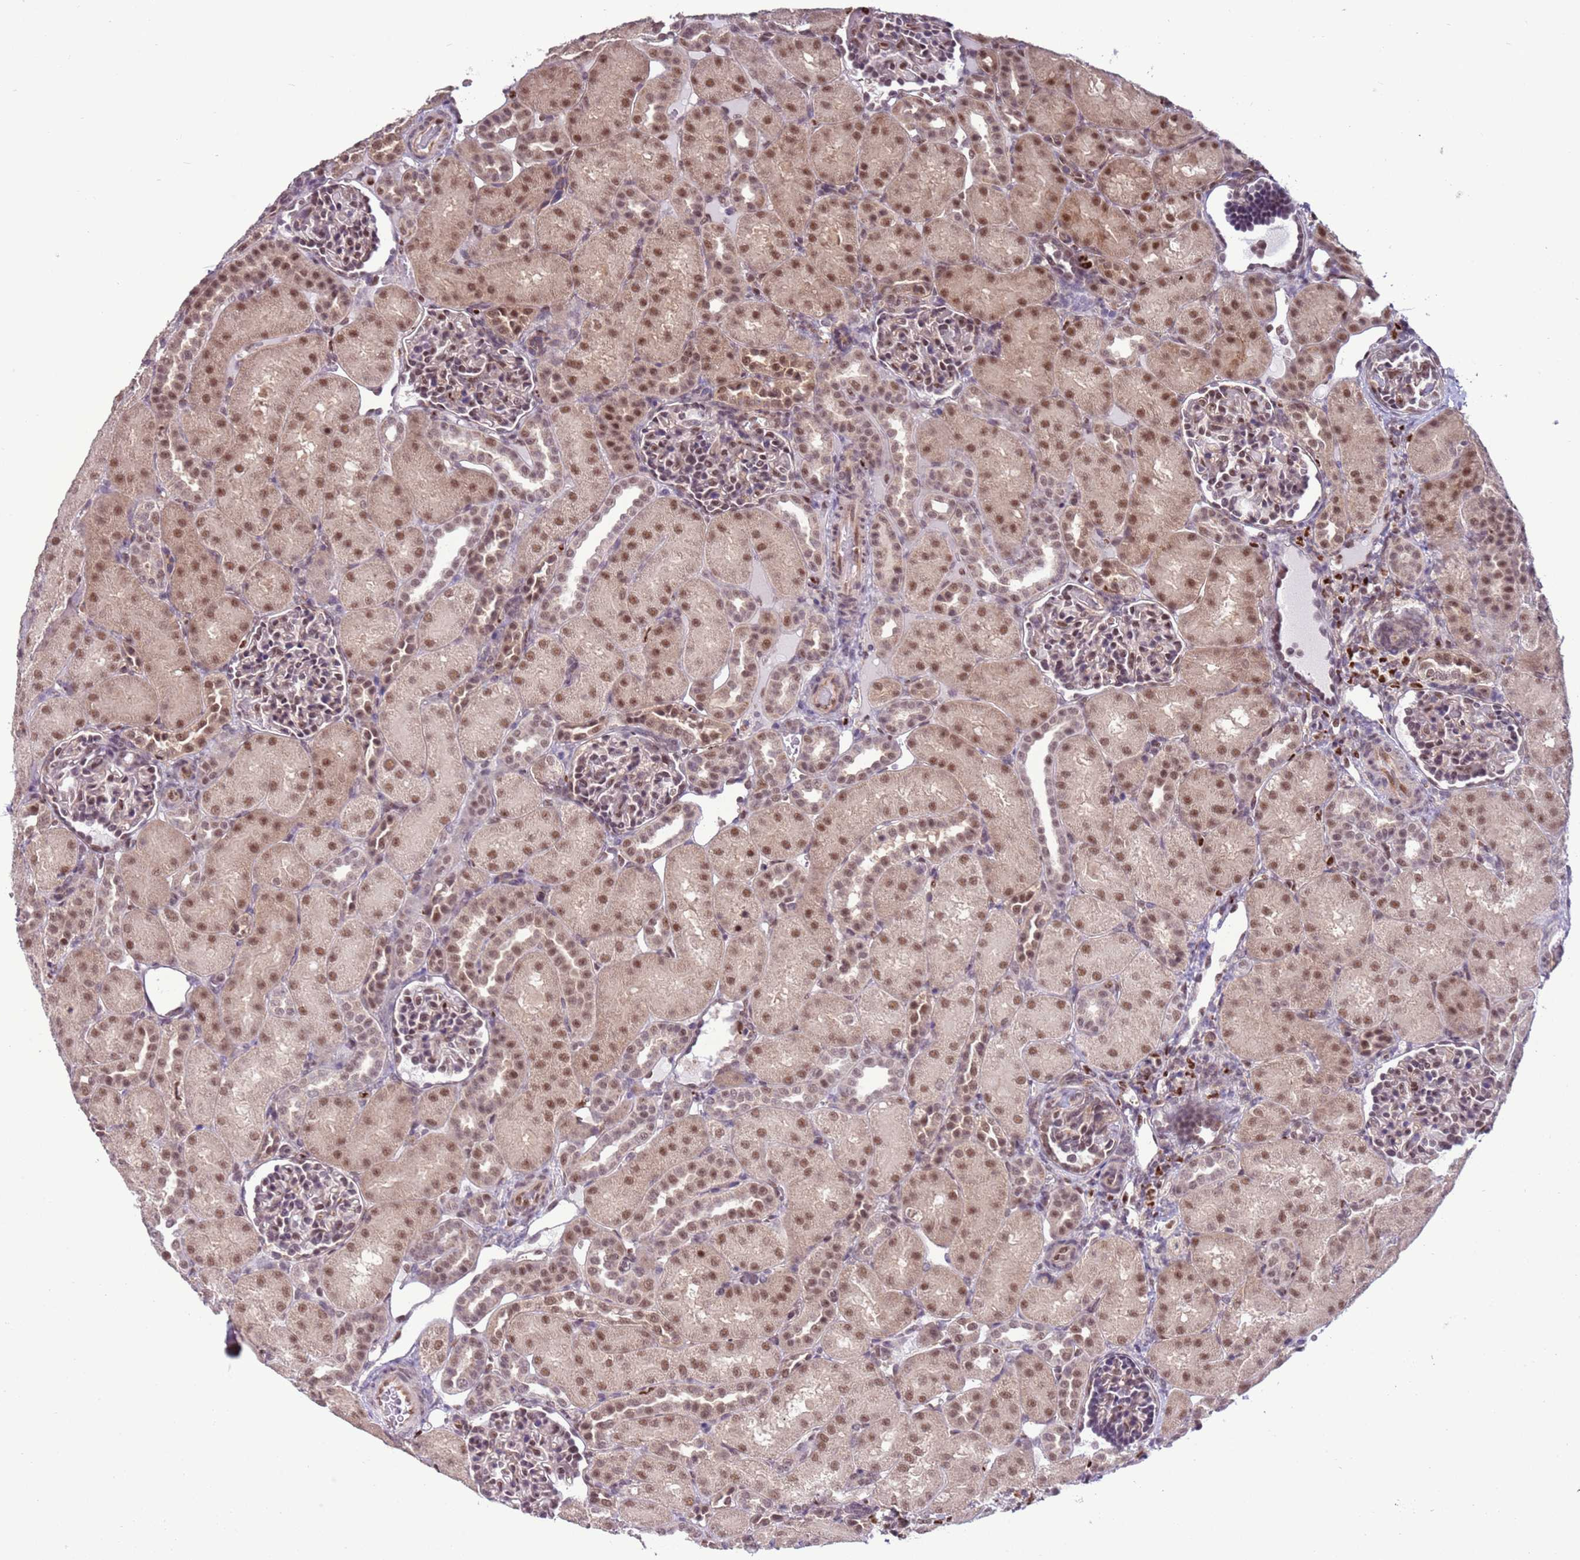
{"staining": {"intensity": "moderate", "quantity": "25%-75%", "location": "nuclear"}, "tissue": "kidney", "cell_type": "Cells in glomeruli", "image_type": "normal", "snomed": [{"axis": "morphology", "description": "Normal tissue, NOS"}, {"axis": "topography", "description": "Kidney"}], "caption": "High-magnification brightfield microscopy of benign kidney stained with DAB (3,3'-diaminobenzidine) (brown) and counterstained with hematoxylin (blue). cells in glomeruli exhibit moderate nuclear positivity is present in about25%-75% of cells.", "gene": "PRPF6", "patient": {"sex": "male", "age": 1}}